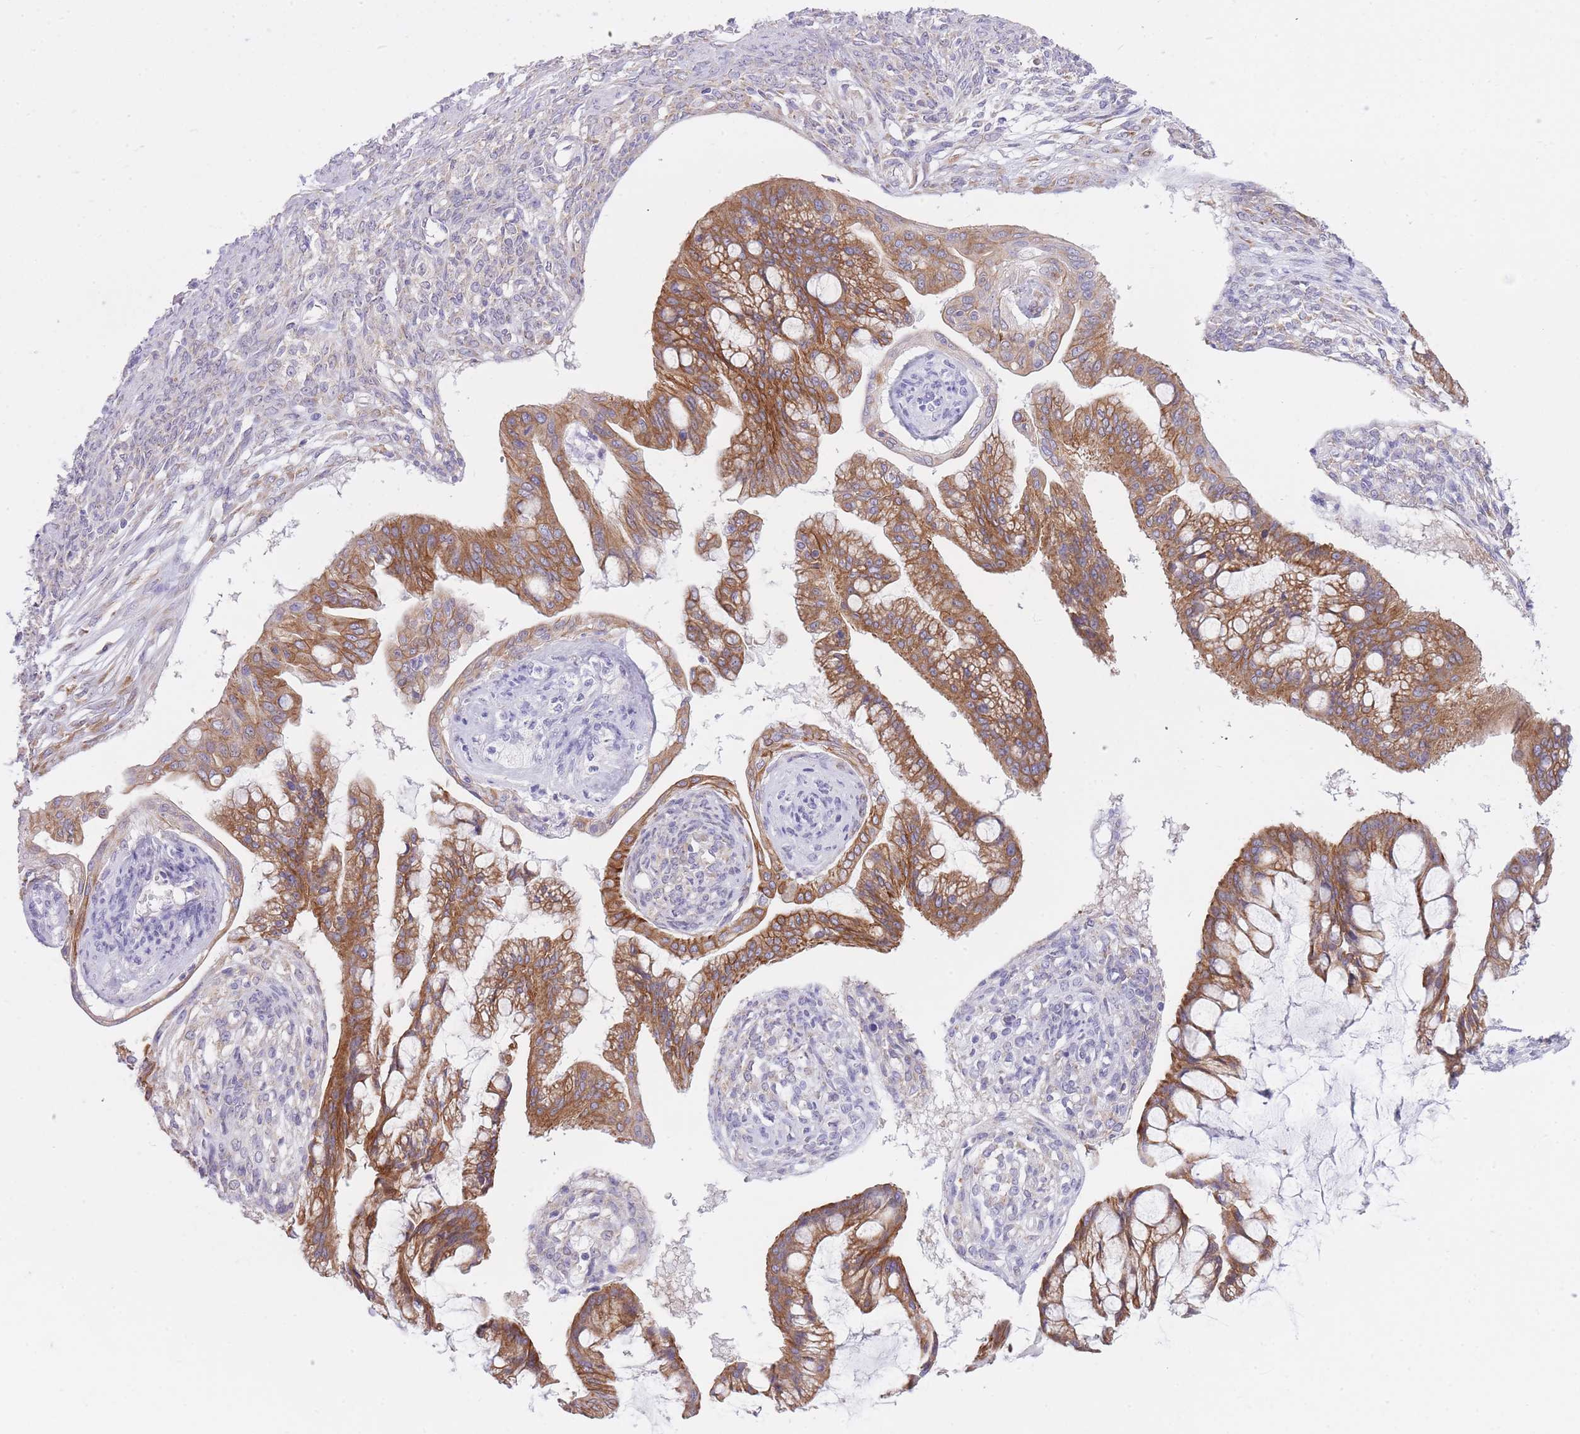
{"staining": {"intensity": "moderate", "quantity": ">75%", "location": "cytoplasmic/membranous"}, "tissue": "ovarian cancer", "cell_type": "Tumor cells", "image_type": "cancer", "snomed": [{"axis": "morphology", "description": "Cystadenocarcinoma, mucinous, NOS"}, {"axis": "topography", "description": "Ovary"}], "caption": "This photomicrograph shows mucinous cystadenocarcinoma (ovarian) stained with immunohistochemistry (IHC) to label a protein in brown. The cytoplasmic/membranous of tumor cells show moderate positivity for the protein. Nuclei are counter-stained blue.", "gene": "ZNF501", "patient": {"sex": "female", "age": 73}}